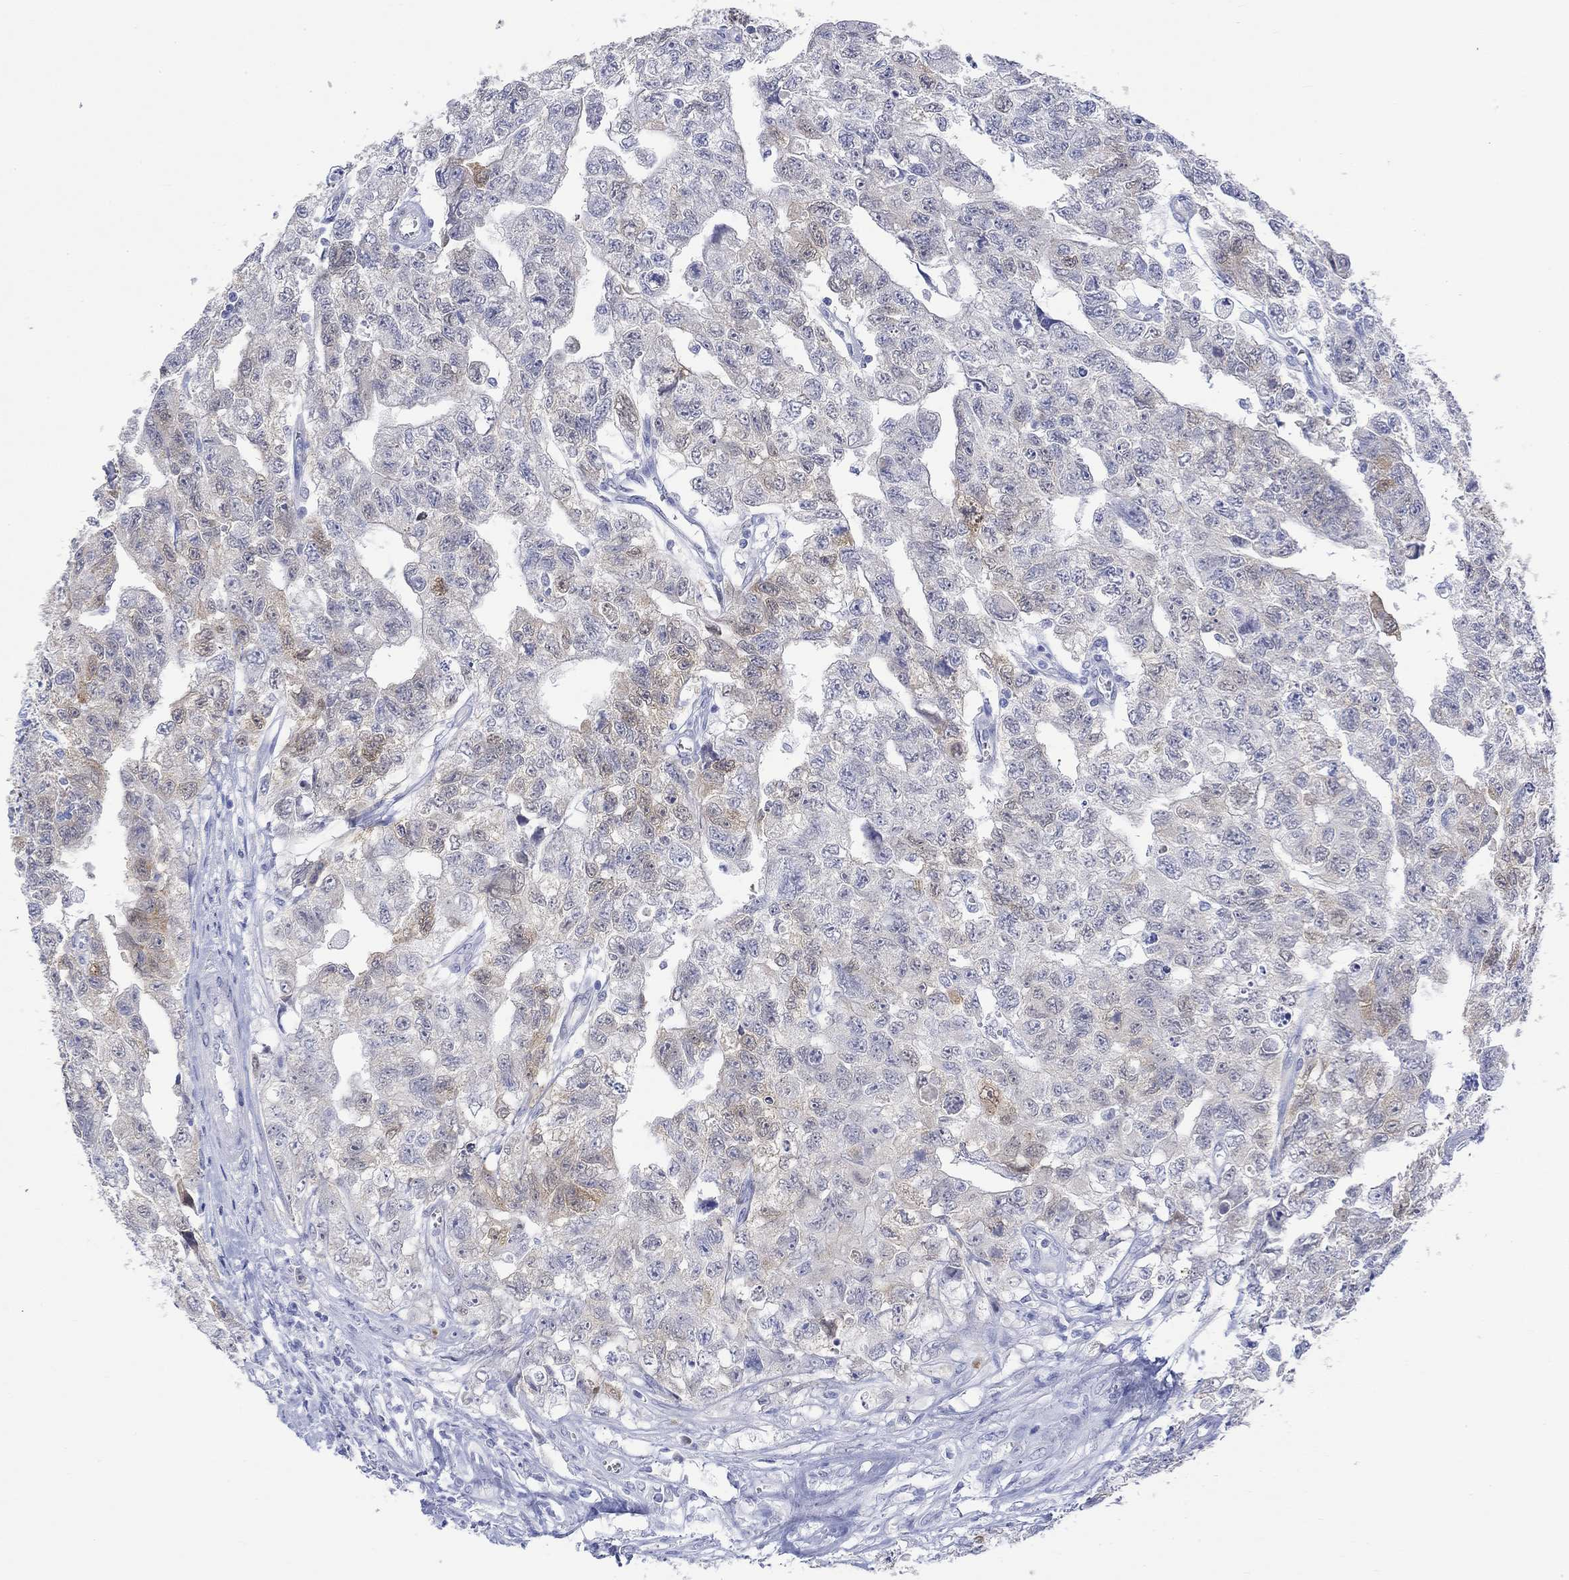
{"staining": {"intensity": "moderate", "quantity": "<25%", "location": "cytoplasmic/membranous"}, "tissue": "testis cancer", "cell_type": "Tumor cells", "image_type": "cancer", "snomed": [{"axis": "morphology", "description": "Carcinoma, Embryonal, NOS"}, {"axis": "topography", "description": "Testis"}], "caption": "Approximately <25% of tumor cells in testis cancer (embryonal carcinoma) exhibit moderate cytoplasmic/membranous protein expression as visualized by brown immunohistochemical staining.", "gene": "MSI1", "patient": {"sex": "male", "age": 24}}